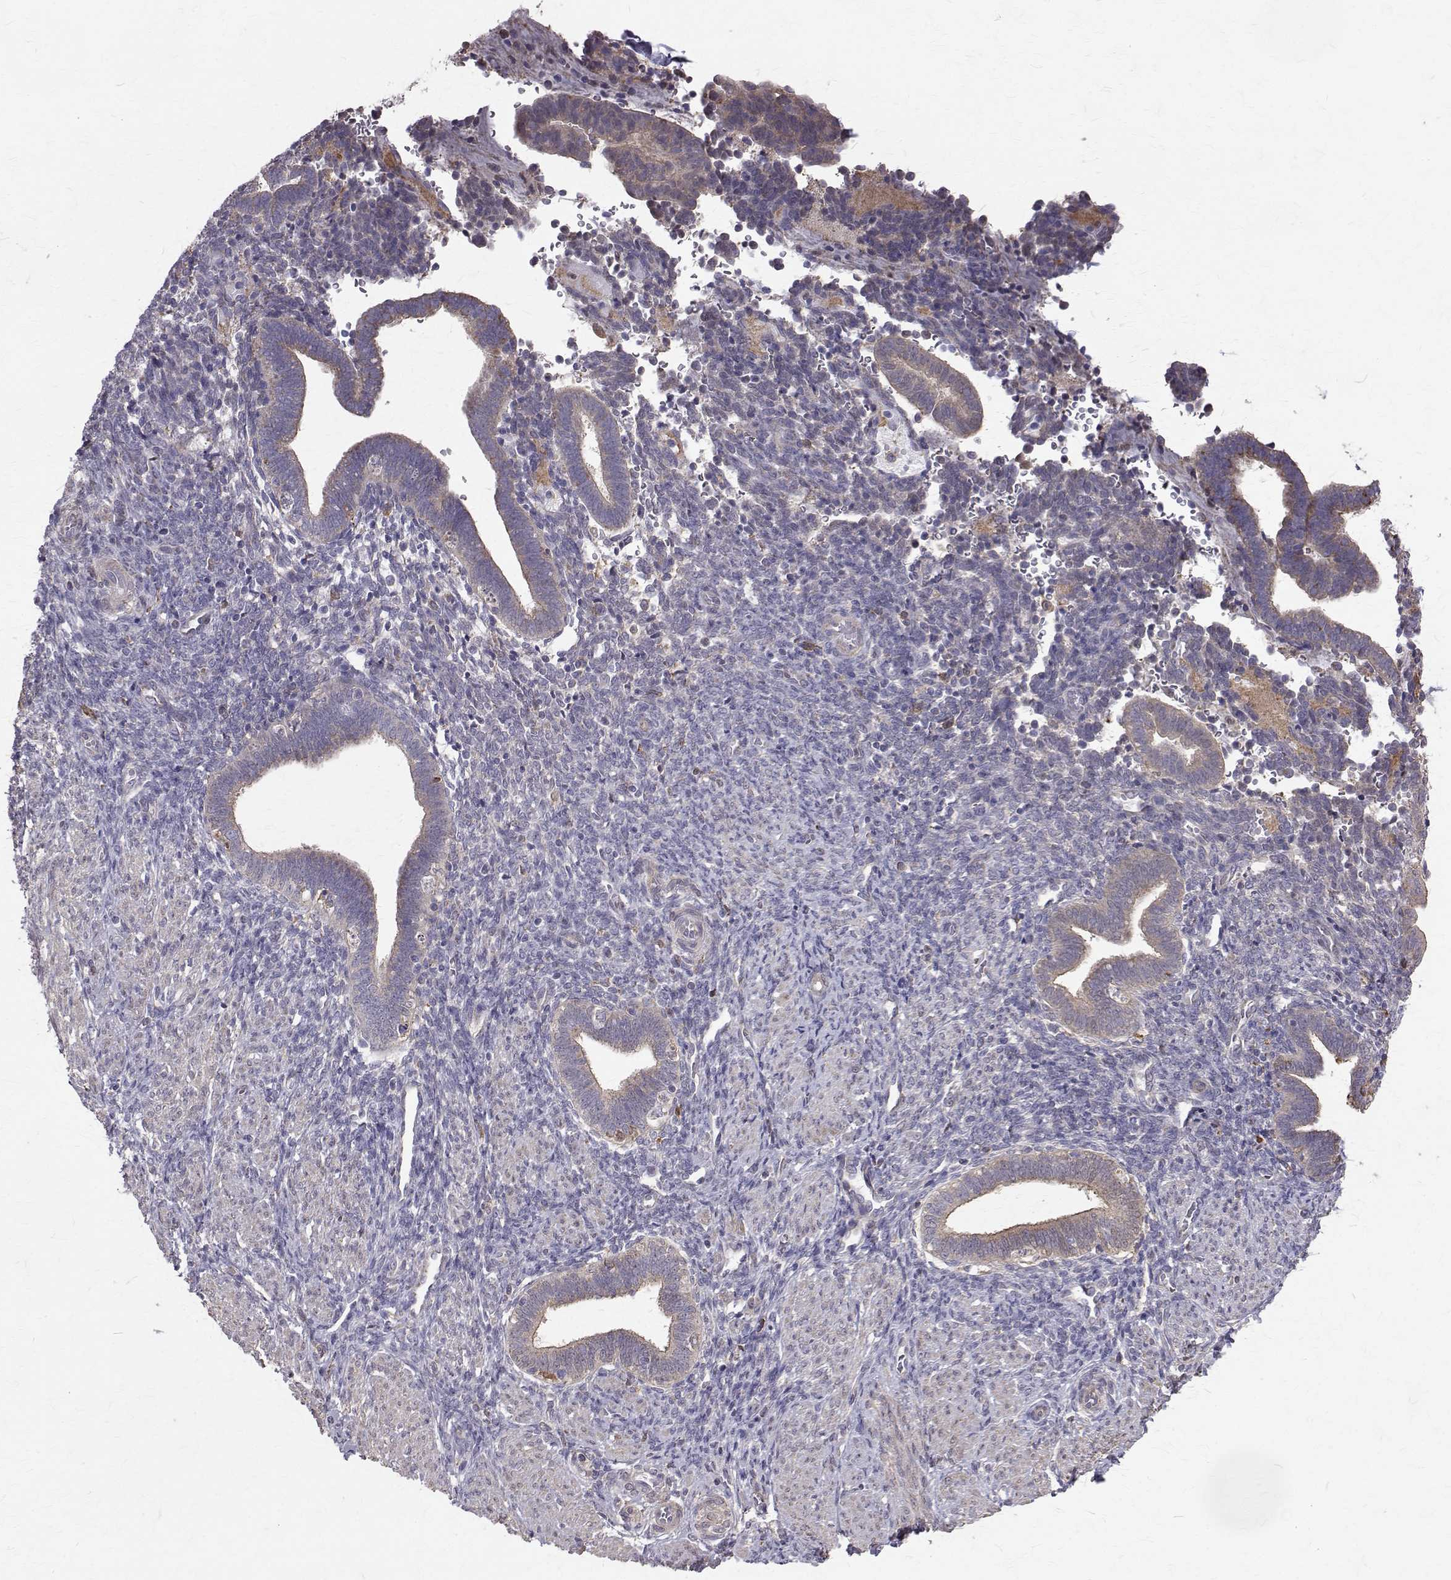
{"staining": {"intensity": "negative", "quantity": "none", "location": "none"}, "tissue": "endometrium", "cell_type": "Cells in endometrial stroma", "image_type": "normal", "snomed": [{"axis": "morphology", "description": "Normal tissue, NOS"}, {"axis": "topography", "description": "Endometrium"}], "caption": "IHC of normal human endometrium displays no positivity in cells in endometrial stroma. Brightfield microscopy of immunohistochemistry (IHC) stained with DAB (3,3'-diaminobenzidine) (brown) and hematoxylin (blue), captured at high magnification.", "gene": "CCDC89", "patient": {"sex": "female", "age": 34}}